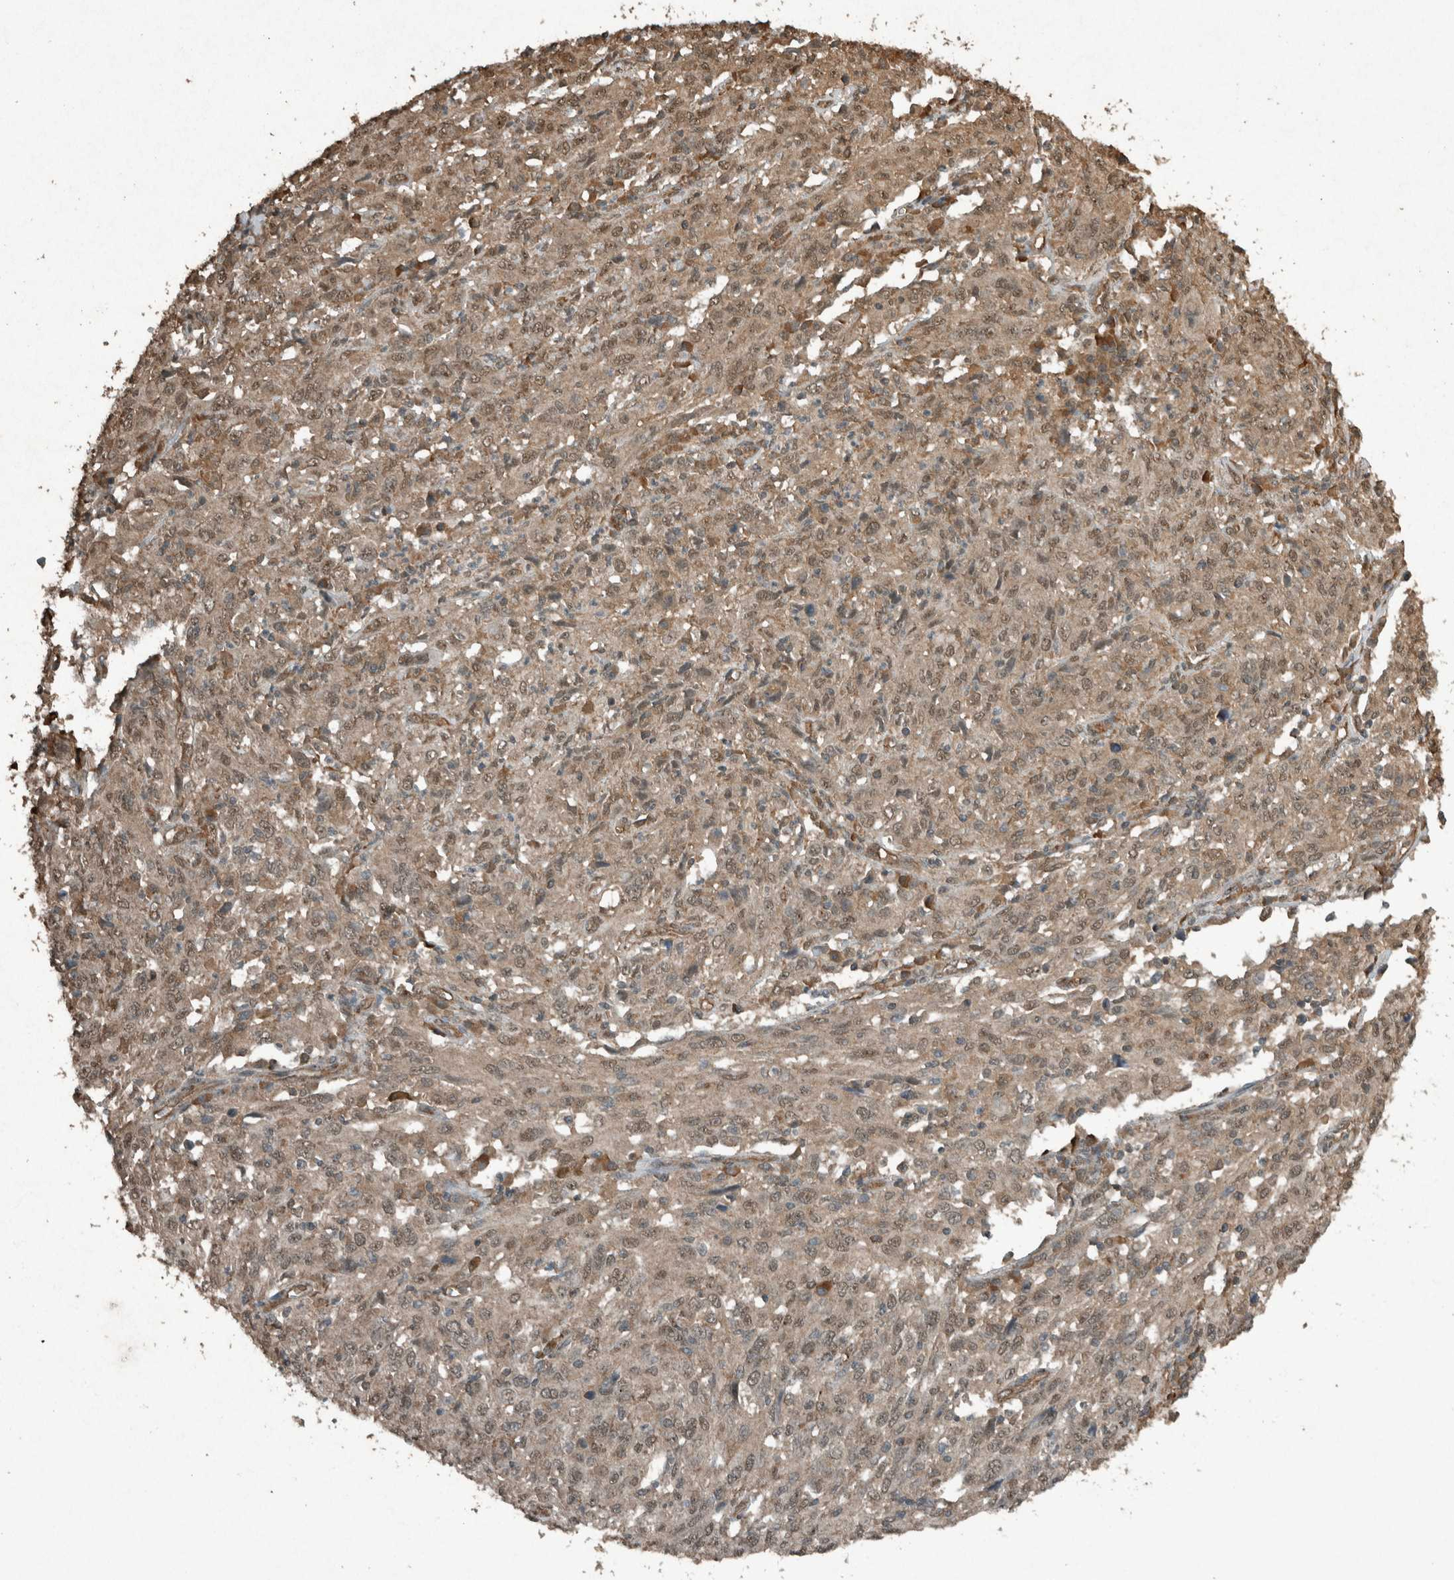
{"staining": {"intensity": "weak", "quantity": ">75%", "location": "cytoplasmic/membranous,nuclear"}, "tissue": "cervical cancer", "cell_type": "Tumor cells", "image_type": "cancer", "snomed": [{"axis": "morphology", "description": "Squamous cell carcinoma, NOS"}, {"axis": "topography", "description": "Cervix"}], "caption": "Tumor cells display low levels of weak cytoplasmic/membranous and nuclear staining in approximately >75% of cells in human cervical cancer (squamous cell carcinoma).", "gene": "ARHGEF12", "patient": {"sex": "female", "age": 46}}